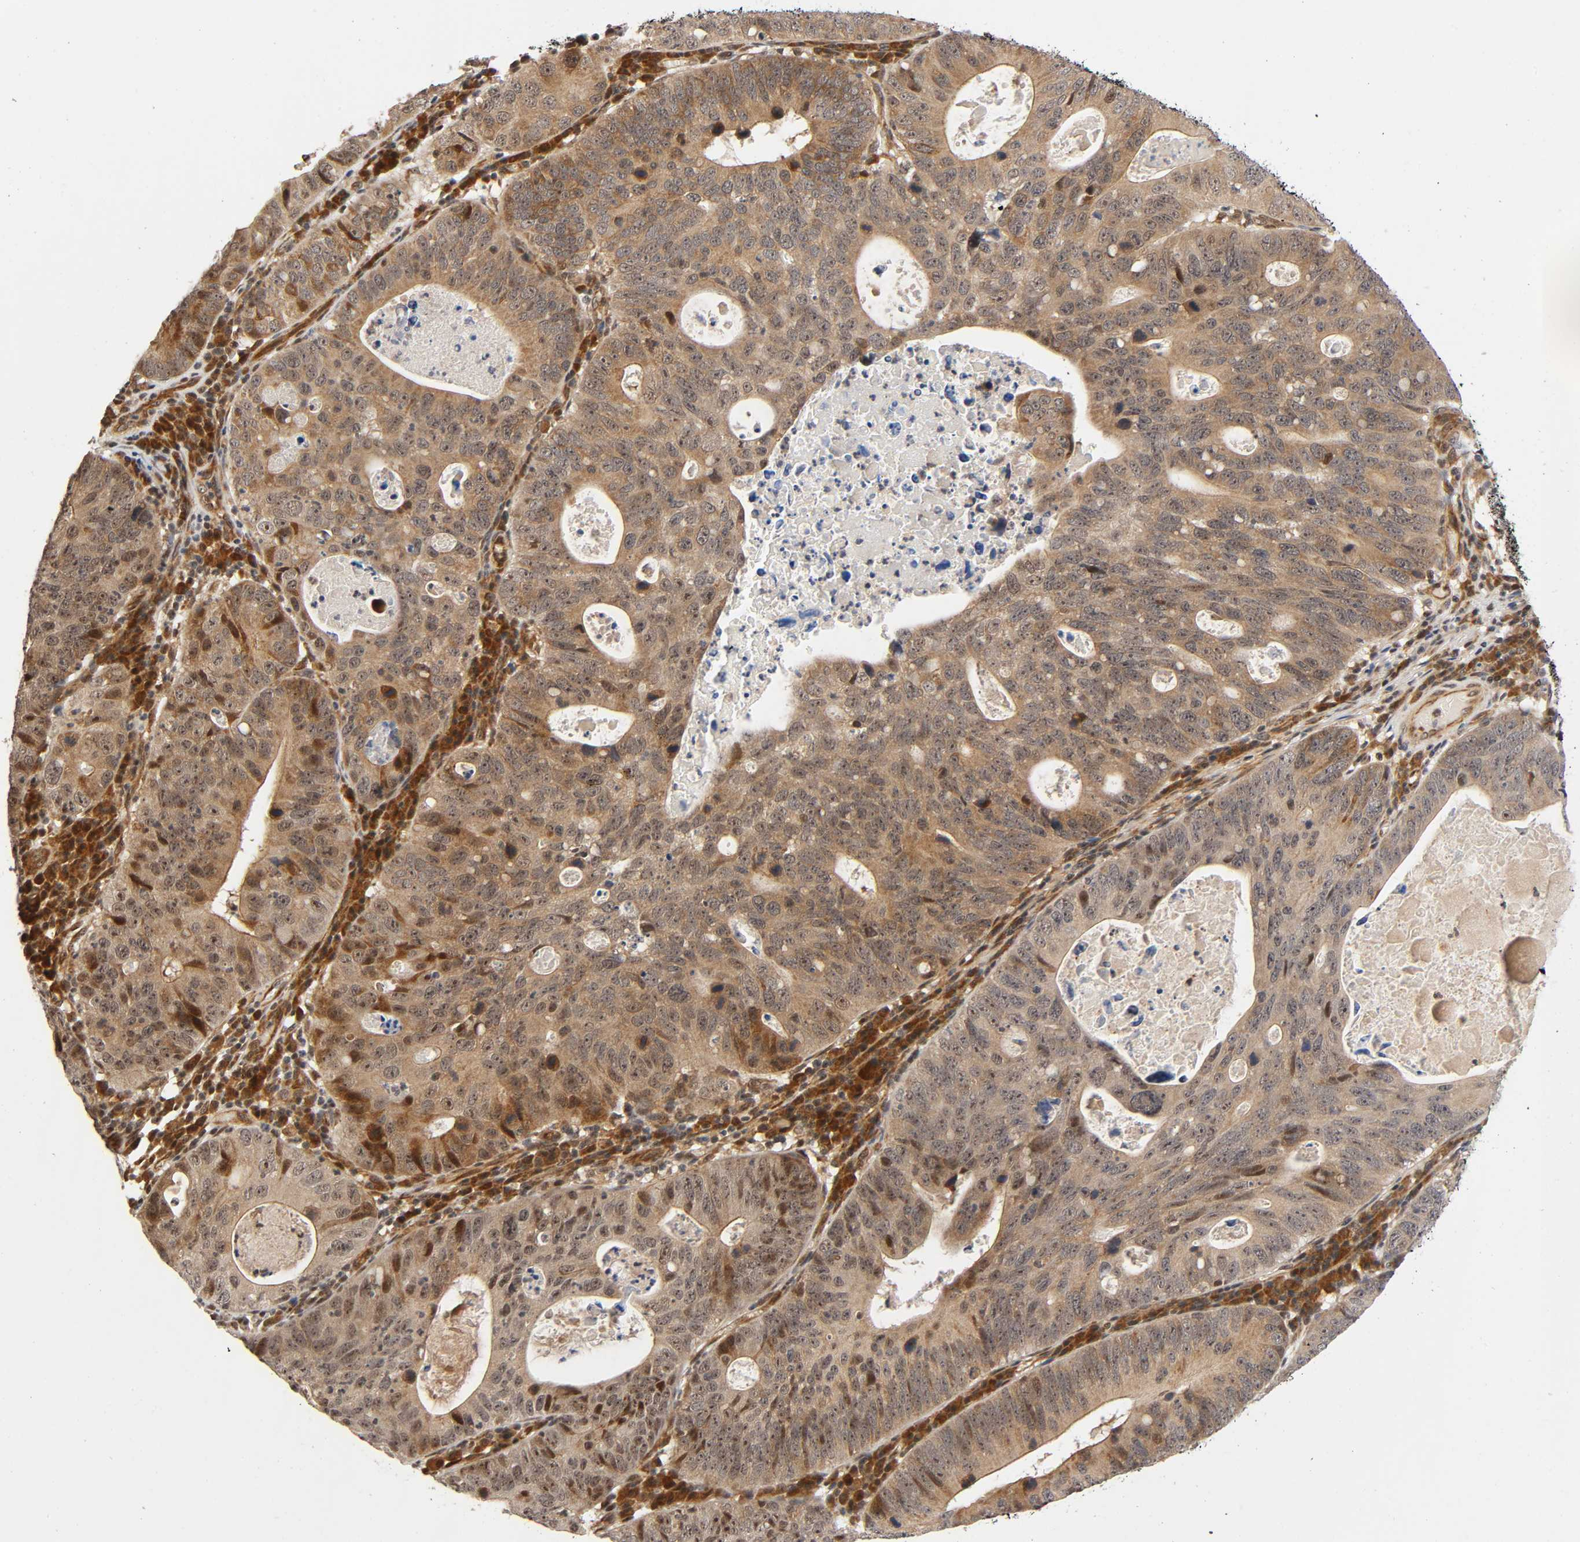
{"staining": {"intensity": "moderate", "quantity": ">75%", "location": "cytoplasmic/membranous"}, "tissue": "stomach cancer", "cell_type": "Tumor cells", "image_type": "cancer", "snomed": [{"axis": "morphology", "description": "Adenocarcinoma, NOS"}, {"axis": "topography", "description": "Stomach"}], "caption": "Human adenocarcinoma (stomach) stained with a protein marker shows moderate staining in tumor cells.", "gene": "IQCJ-SCHIP1", "patient": {"sex": "male", "age": 59}}